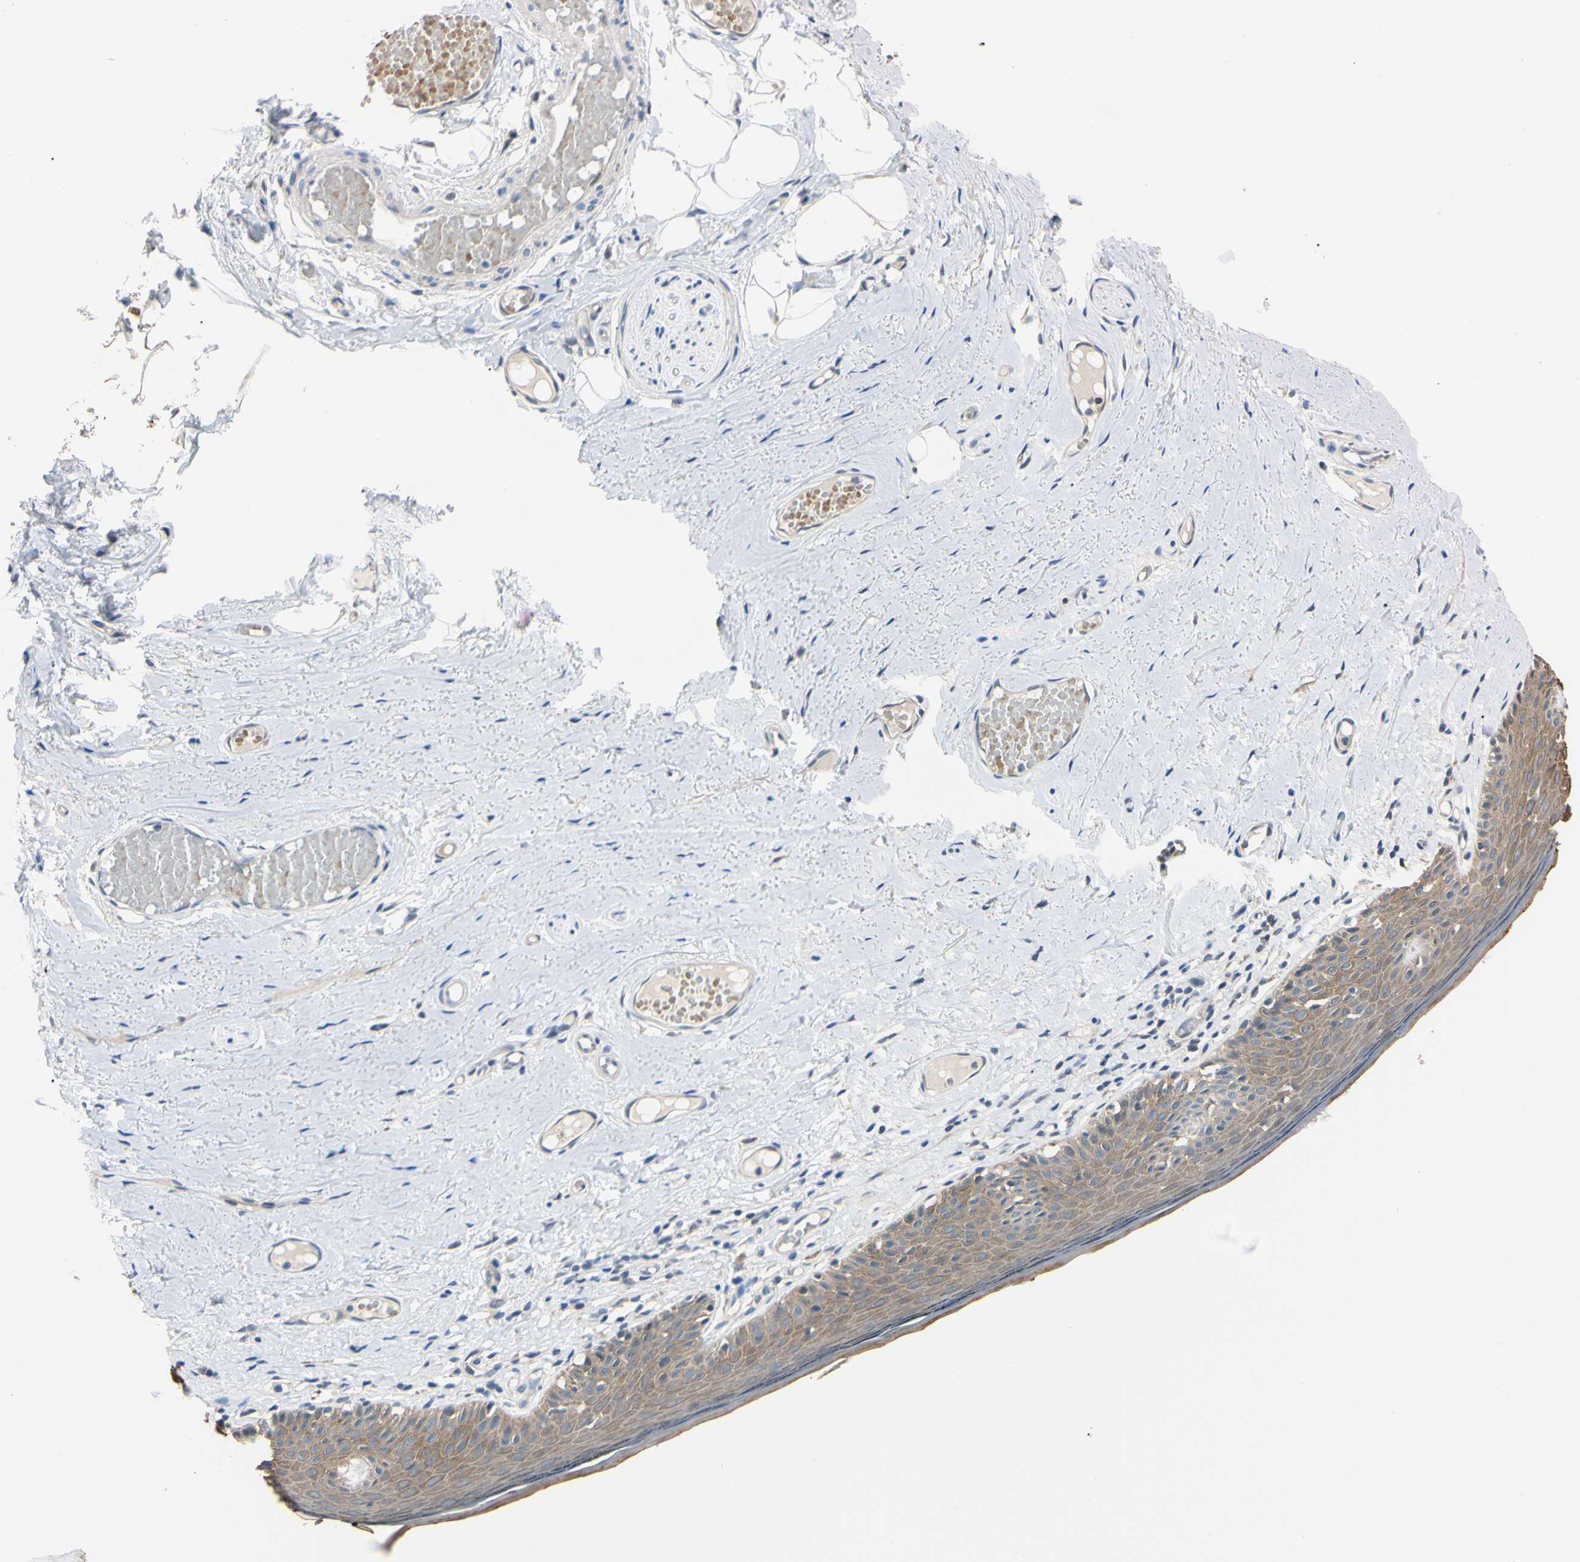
{"staining": {"intensity": "weak", "quantity": ">75%", "location": "cytoplasmic/membranous"}, "tissue": "skin", "cell_type": "Epidermal cells", "image_type": "normal", "snomed": [{"axis": "morphology", "description": "Normal tissue, NOS"}, {"axis": "topography", "description": "Vulva"}], "caption": "Human skin stained with a brown dye exhibits weak cytoplasmic/membranous positive positivity in about >75% of epidermal cells.", "gene": "RARS1", "patient": {"sex": "female", "age": 54}}